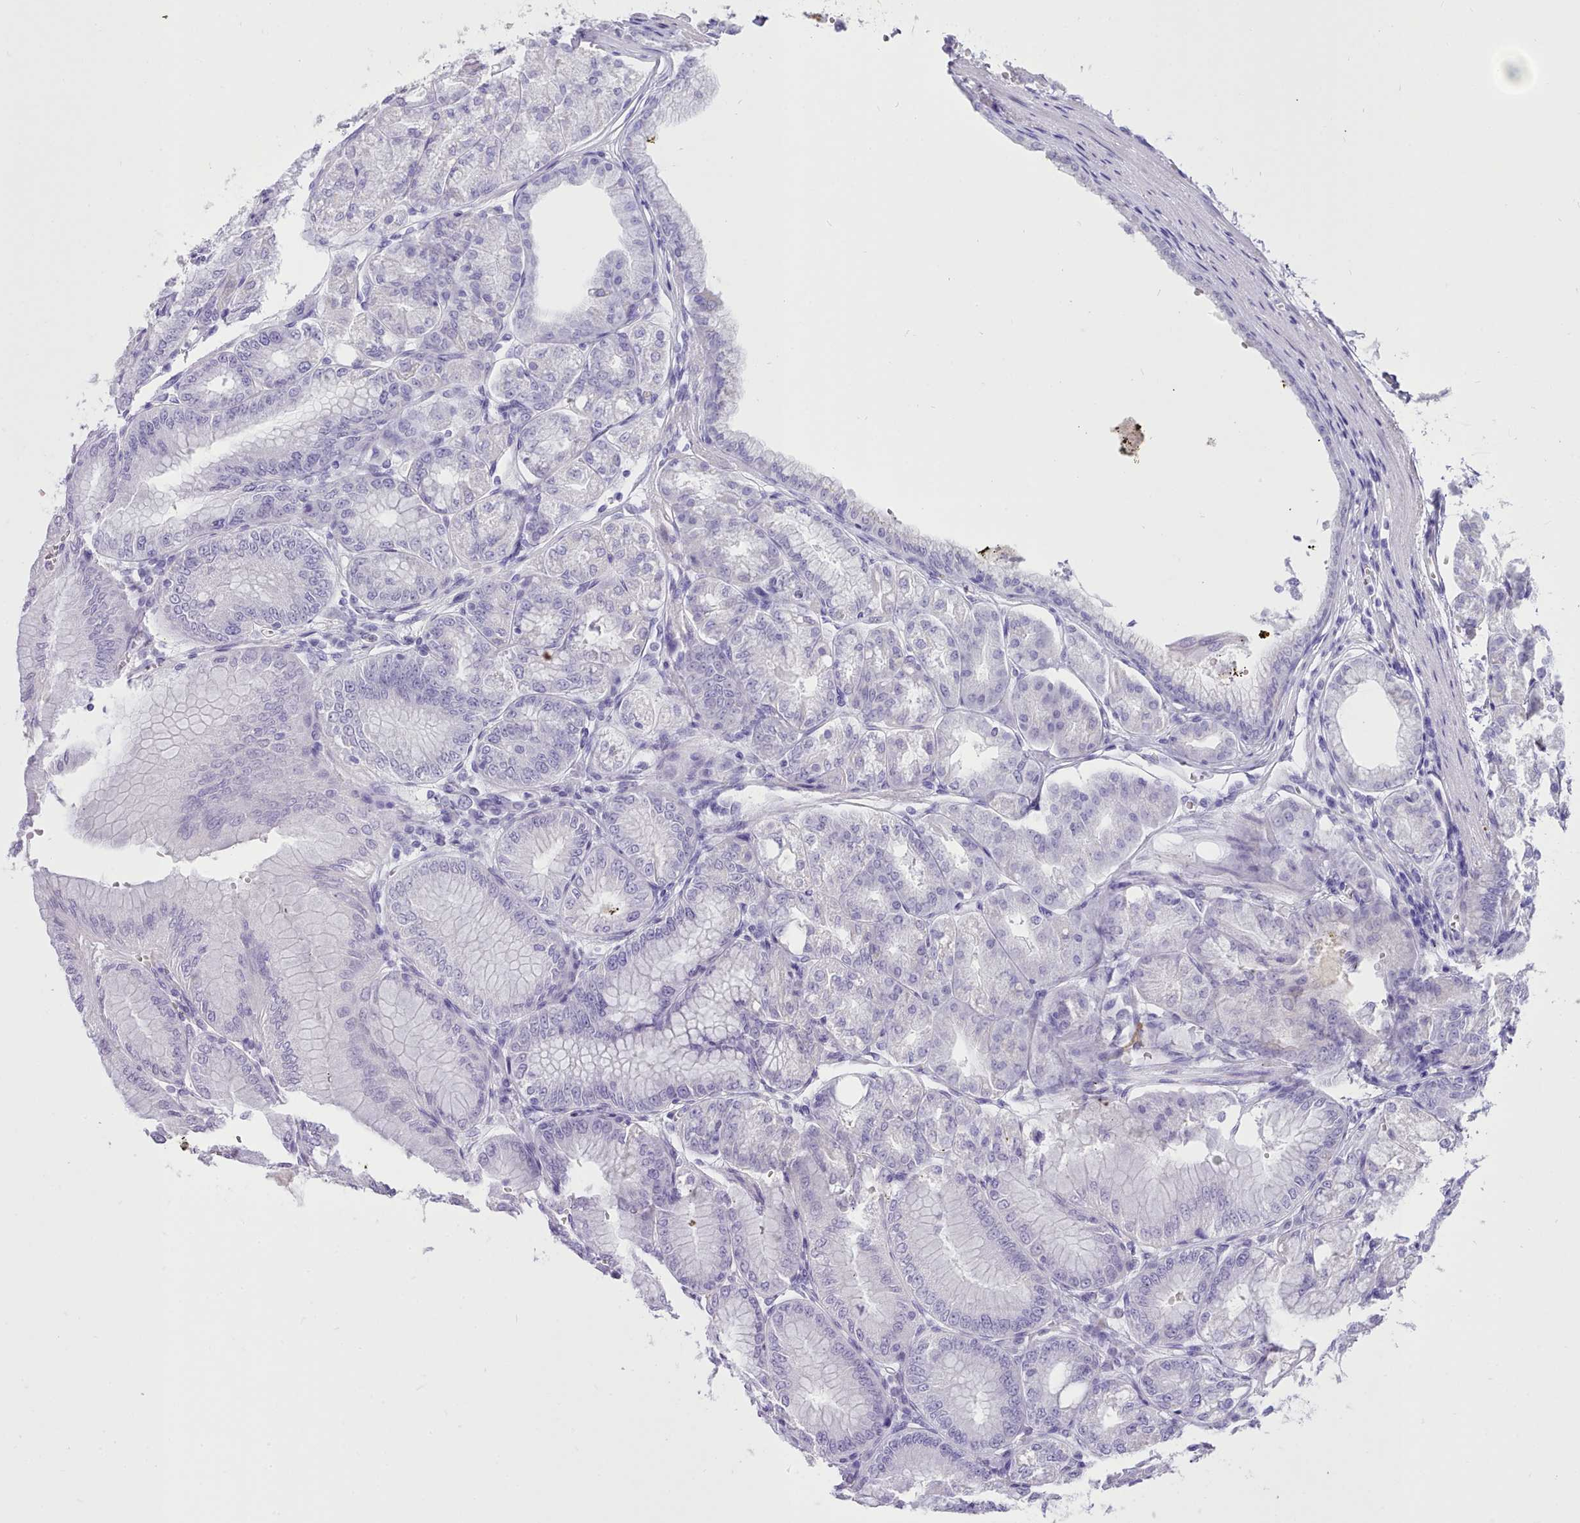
{"staining": {"intensity": "negative", "quantity": "none", "location": "none"}, "tissue": "stomach", "cell_type": "Glandular cells", "image_type": "normal", "snomed": [{"axis": "morphology", "description": "Normal tissue, NOS"}, {"axis": "topography", "description": "Stomach, lower"}], "caption": "Photomicrograph shows no protein staining in glandular cells of normal stomach.", "gene": "LRRC37A2", "patient": {"sex": "male", "age": 71}}